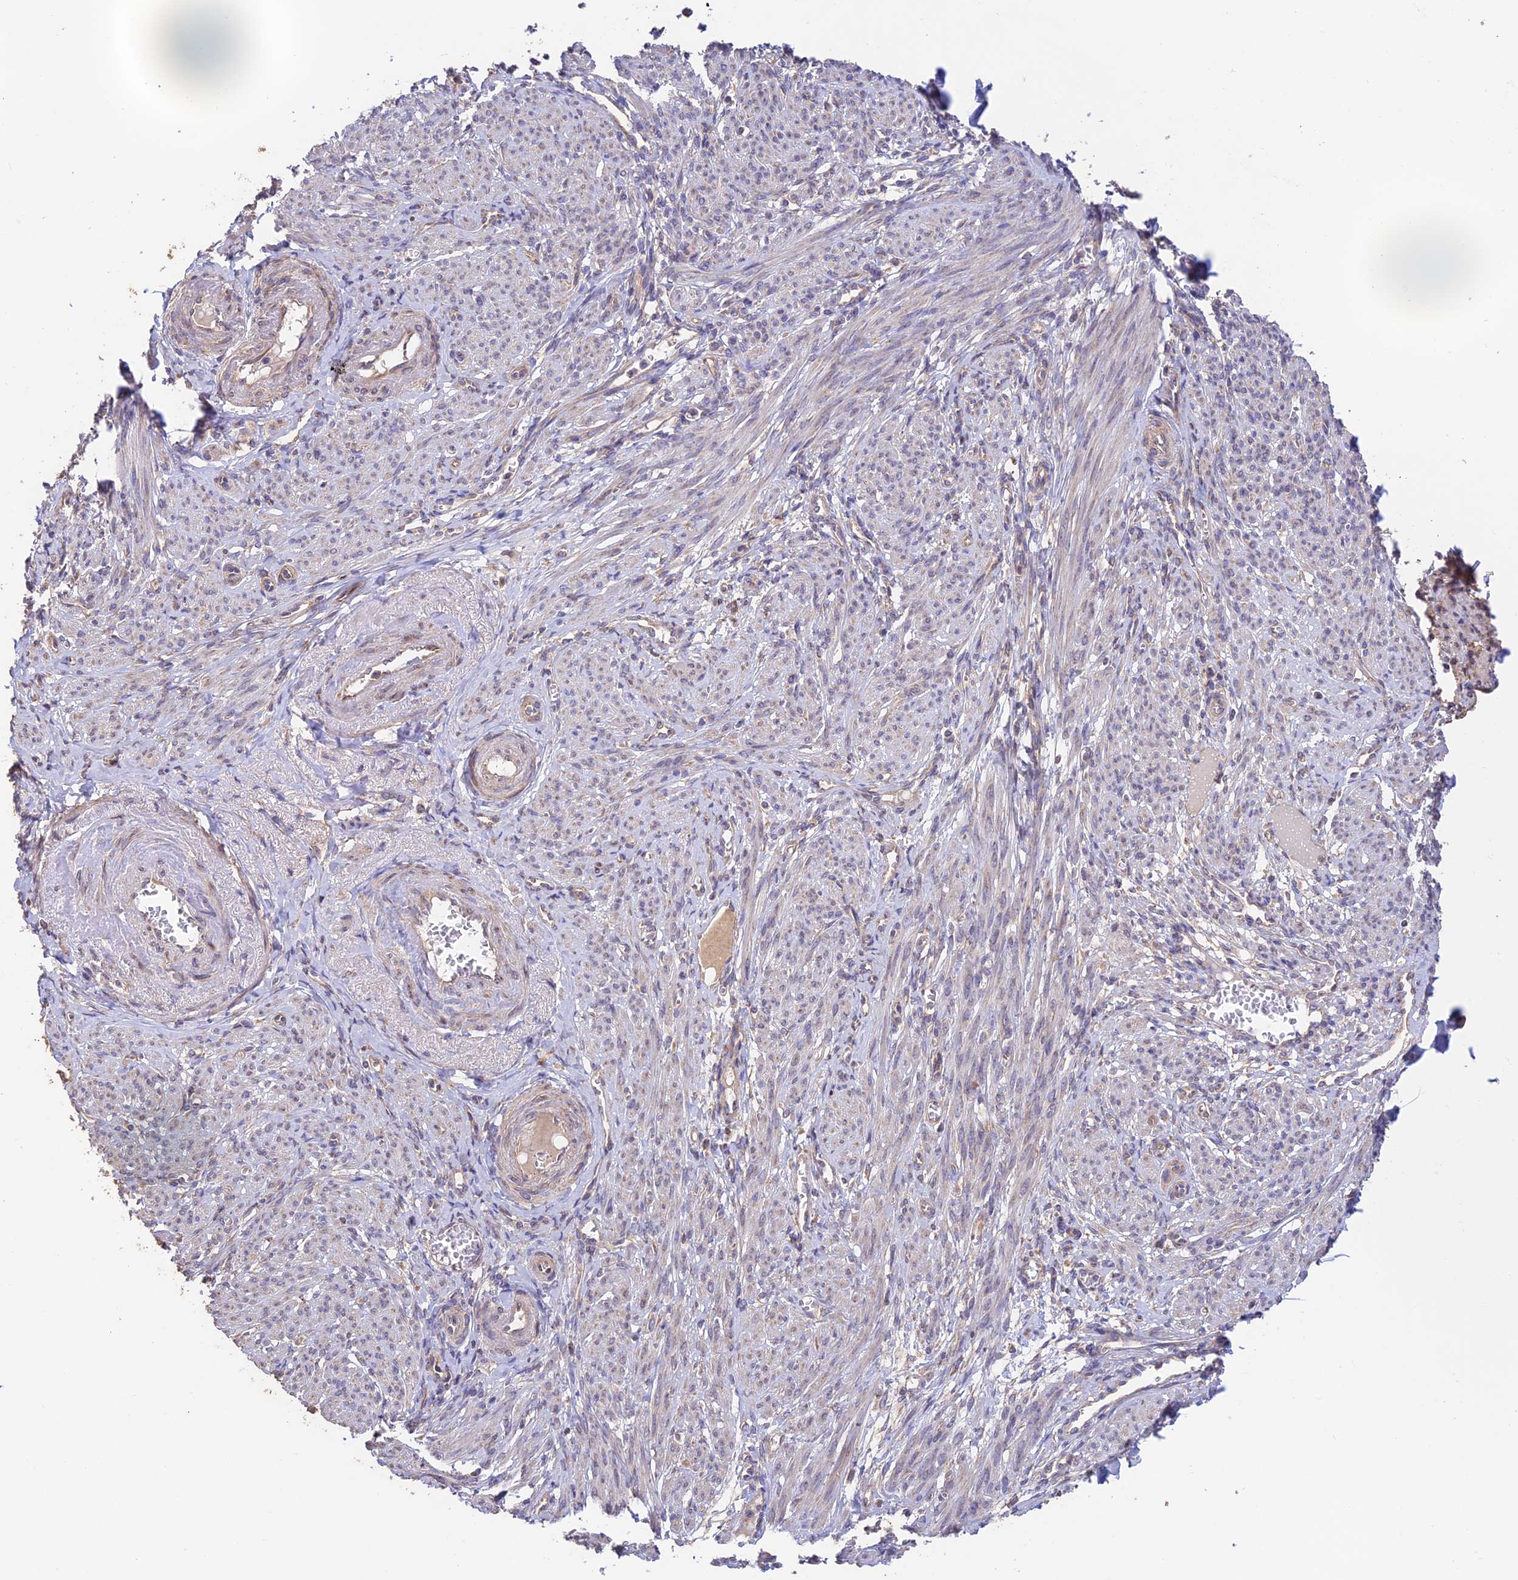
{"staining": {"intensity": "moderate", "quantity": "25%-75%", "location": "cytoplasmic/membranous,nuclear"}, "tissue": "smooth muscle", "cell_type": "Smooth muscle cells", "image_type": "normal", "snomed": [{"axis": "morphology", "description": "Normal tissue, NOS"}, {"axis": "topography", "description": "Smooth muscle"}], "caption": "This is an image of immunohistochemistry staining of normal smooth muscle, which shows moderate positivity in the cytoplasmic/membranous,nuclear of smooth muscle cells.", "gene": "EMC3", "patient": {"sex": "female", "age": 39}}